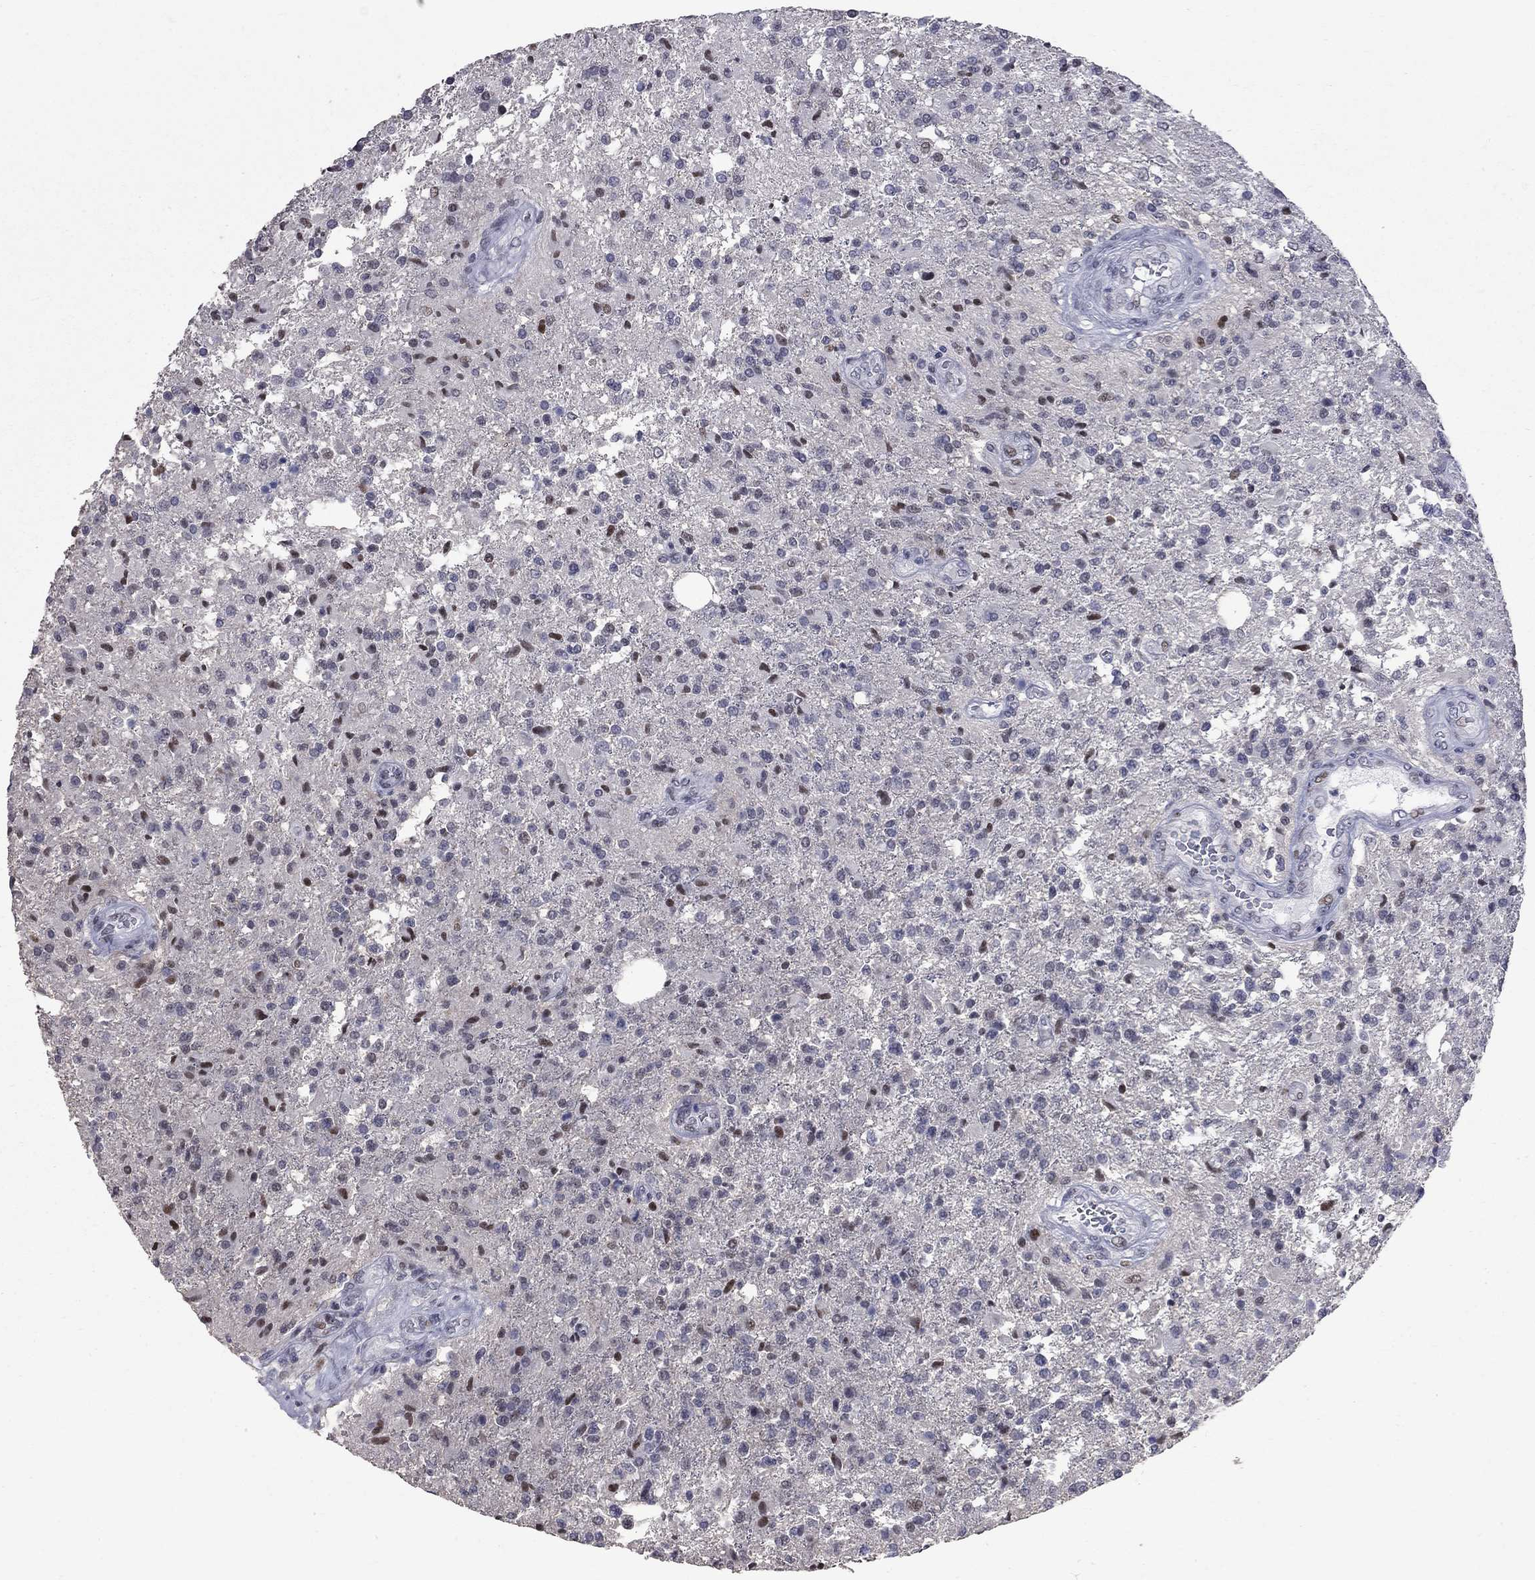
{"staining": {"intensity": "moderate", "quantity": "<25%", "location": "nuclear"}, "tissue": "glioma", "cell_type": "Tumor cells", "image_type": "cancer", "snomed": [{"axis": "morphology", "description": "Glioma, malignant, High grade"}, {"axis": "topography", "description": "Brain"}], "caption": "This histopathology image demonstrates immunohistochemistry staining of glioma, with low moderate nuclear staining in approximately <25% of tumor cells.", "gene": "ZNF154", "patient": {"sex": "male", "age": 56}}